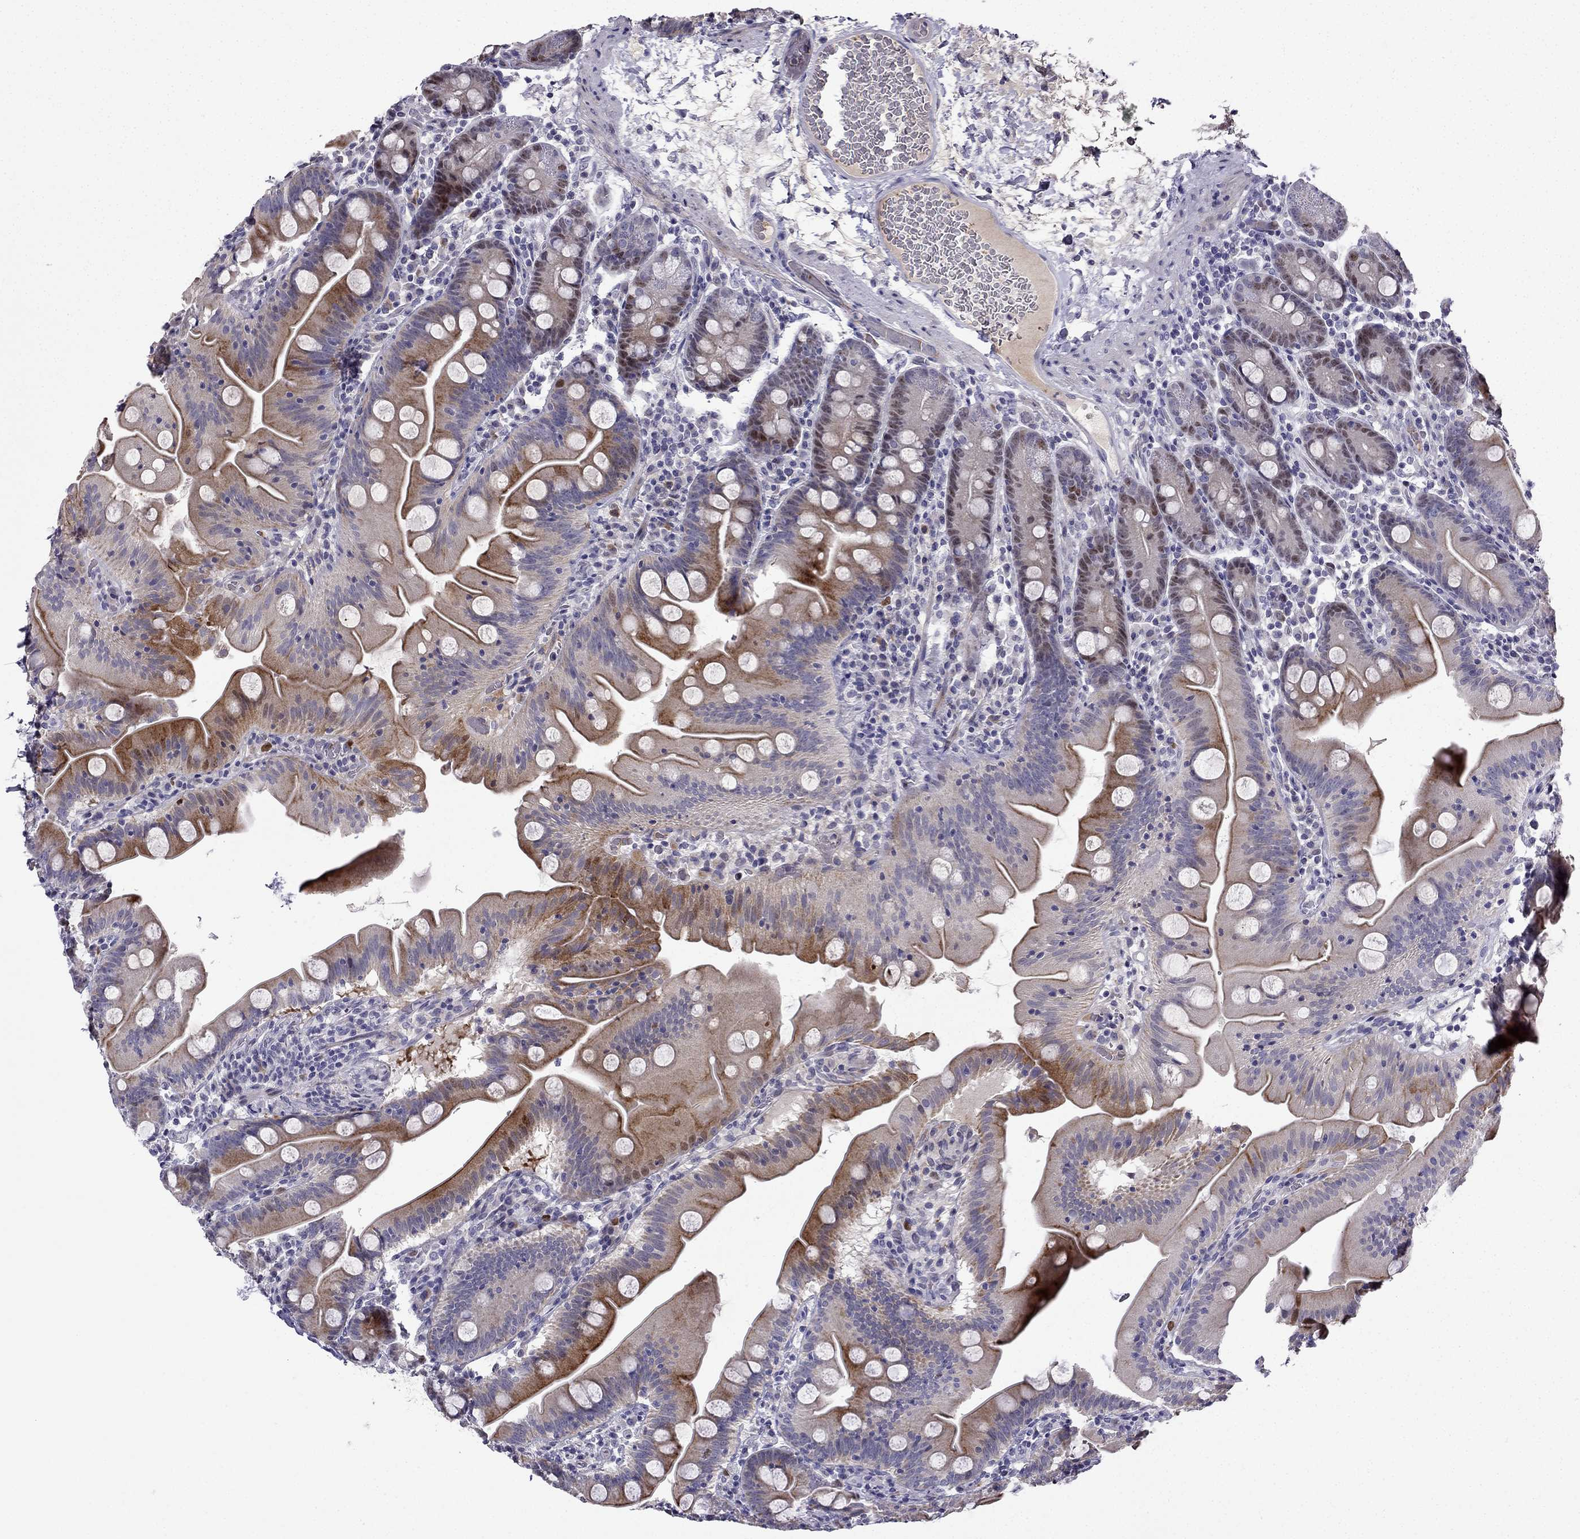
{"staining": {"intensity": "strong", "quantity": "<25%", "location": "cytoplasmic/membranous"}, "tissue": "small intestine", "cell_type": "Glandular cells", "image_type": "normal", "snomed": [{"axis": "morphology", "description": "Normal tissue, NOS"}, {"axis": "topography", "description": "Small intestine"}], "caption": "This photomicrograph exhibits unremarkable small intestine stained with IHC to label a protein in brown. The cytoplasmic/membranous of glandular cells show strong positivity for the protein. Nuclei are counter-stained blue.", "gene": "UHRF1", "patient": {"sex": "male", "age": 37}}